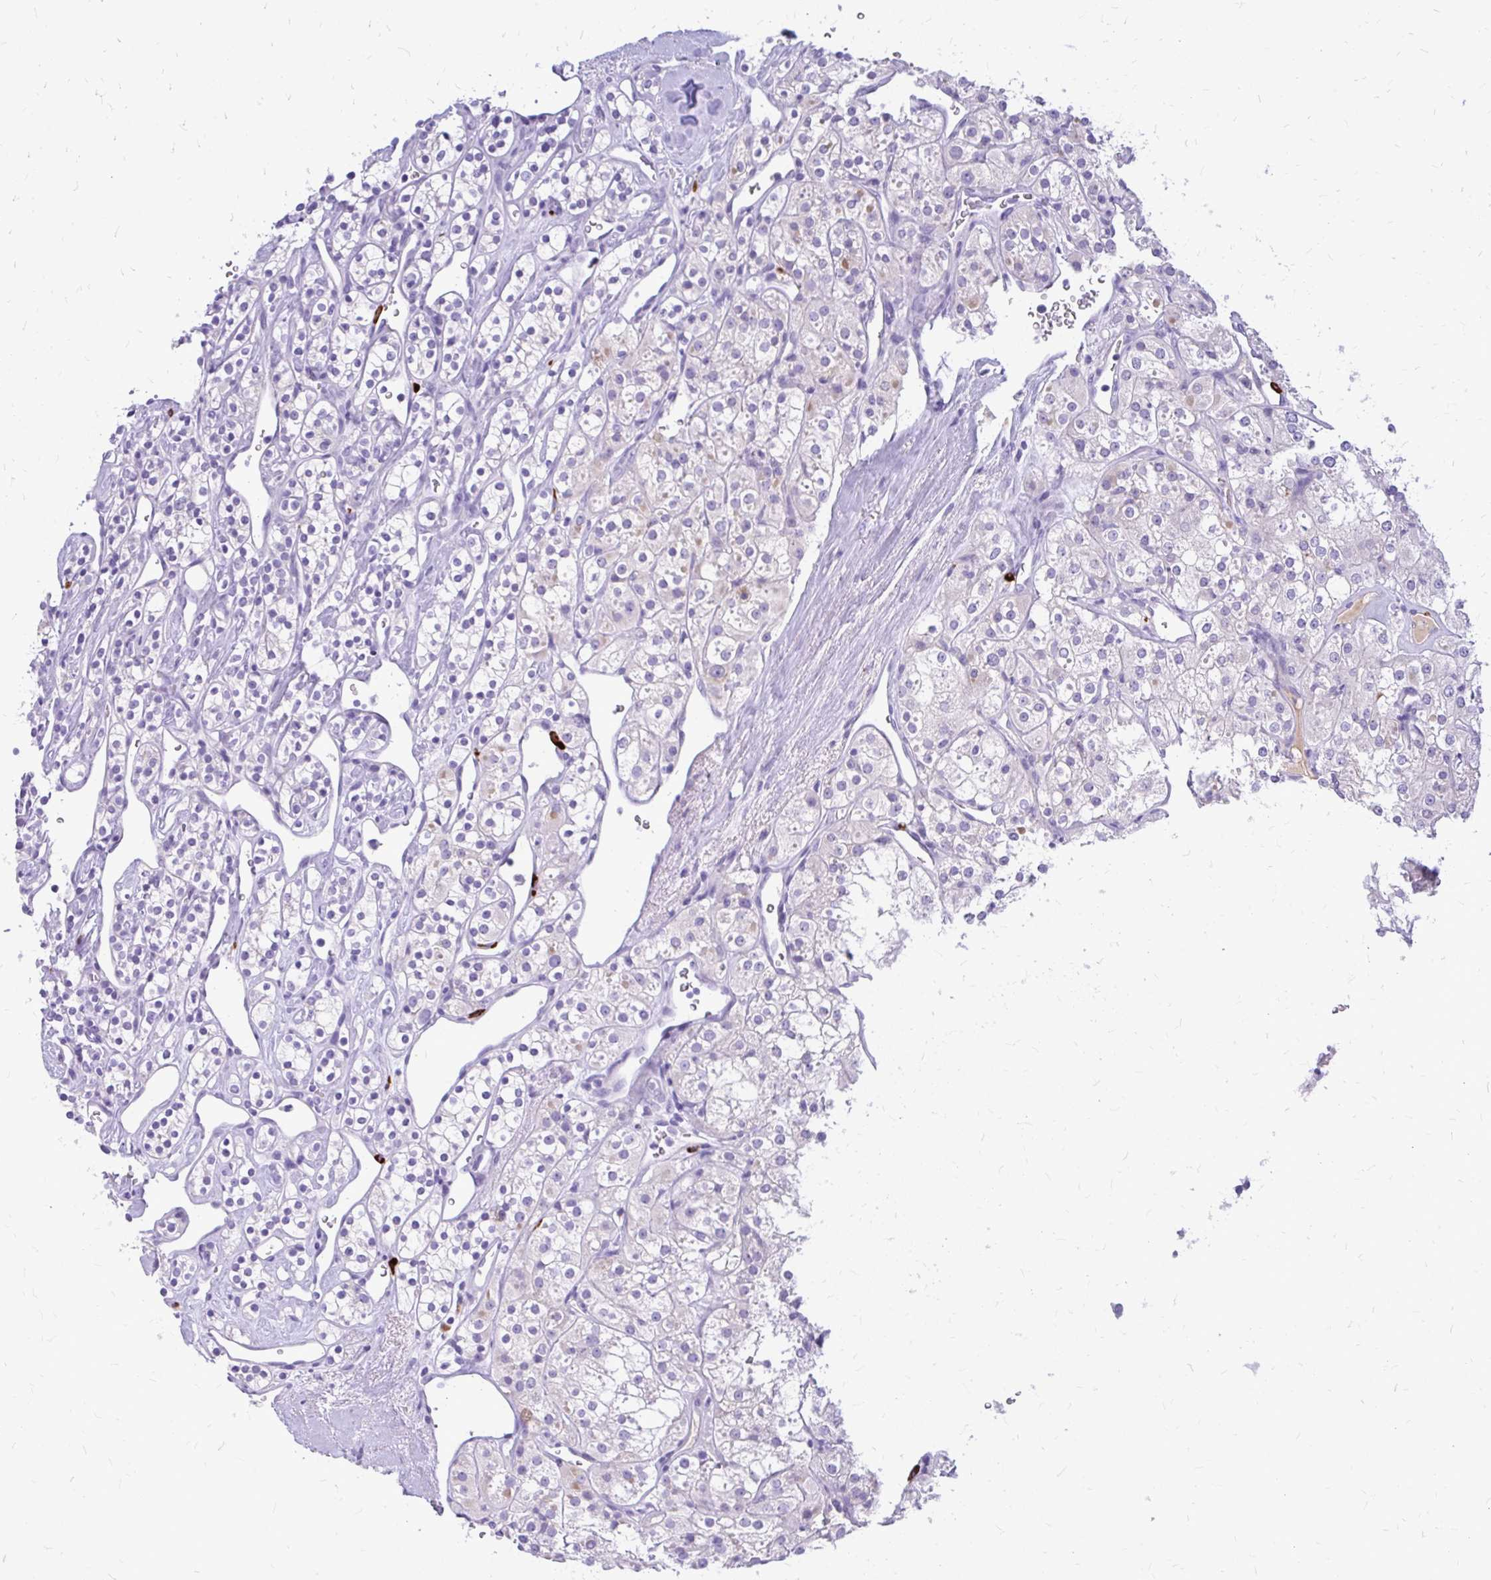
{"staining": {"intensity": "negative", "quantity": "none", "location": "none"}, "tissue": "renal cancer", "cell_type": "Tumor cells", "image_type": "cancer", "snomed": [{"axis": "morphology", "description": "Adenocarcinoma, NOS"}, {"axis": "topography", "description": "Kidney"}], "caption": "A high-resolution micrograph shows immunohistochemistry staining of renal cancer (adenocarcinoma), which displays no significant positivity in tumor cells.", "gene": "MAP1LC3A", "patient": {"sex": "male", "age": 77}}